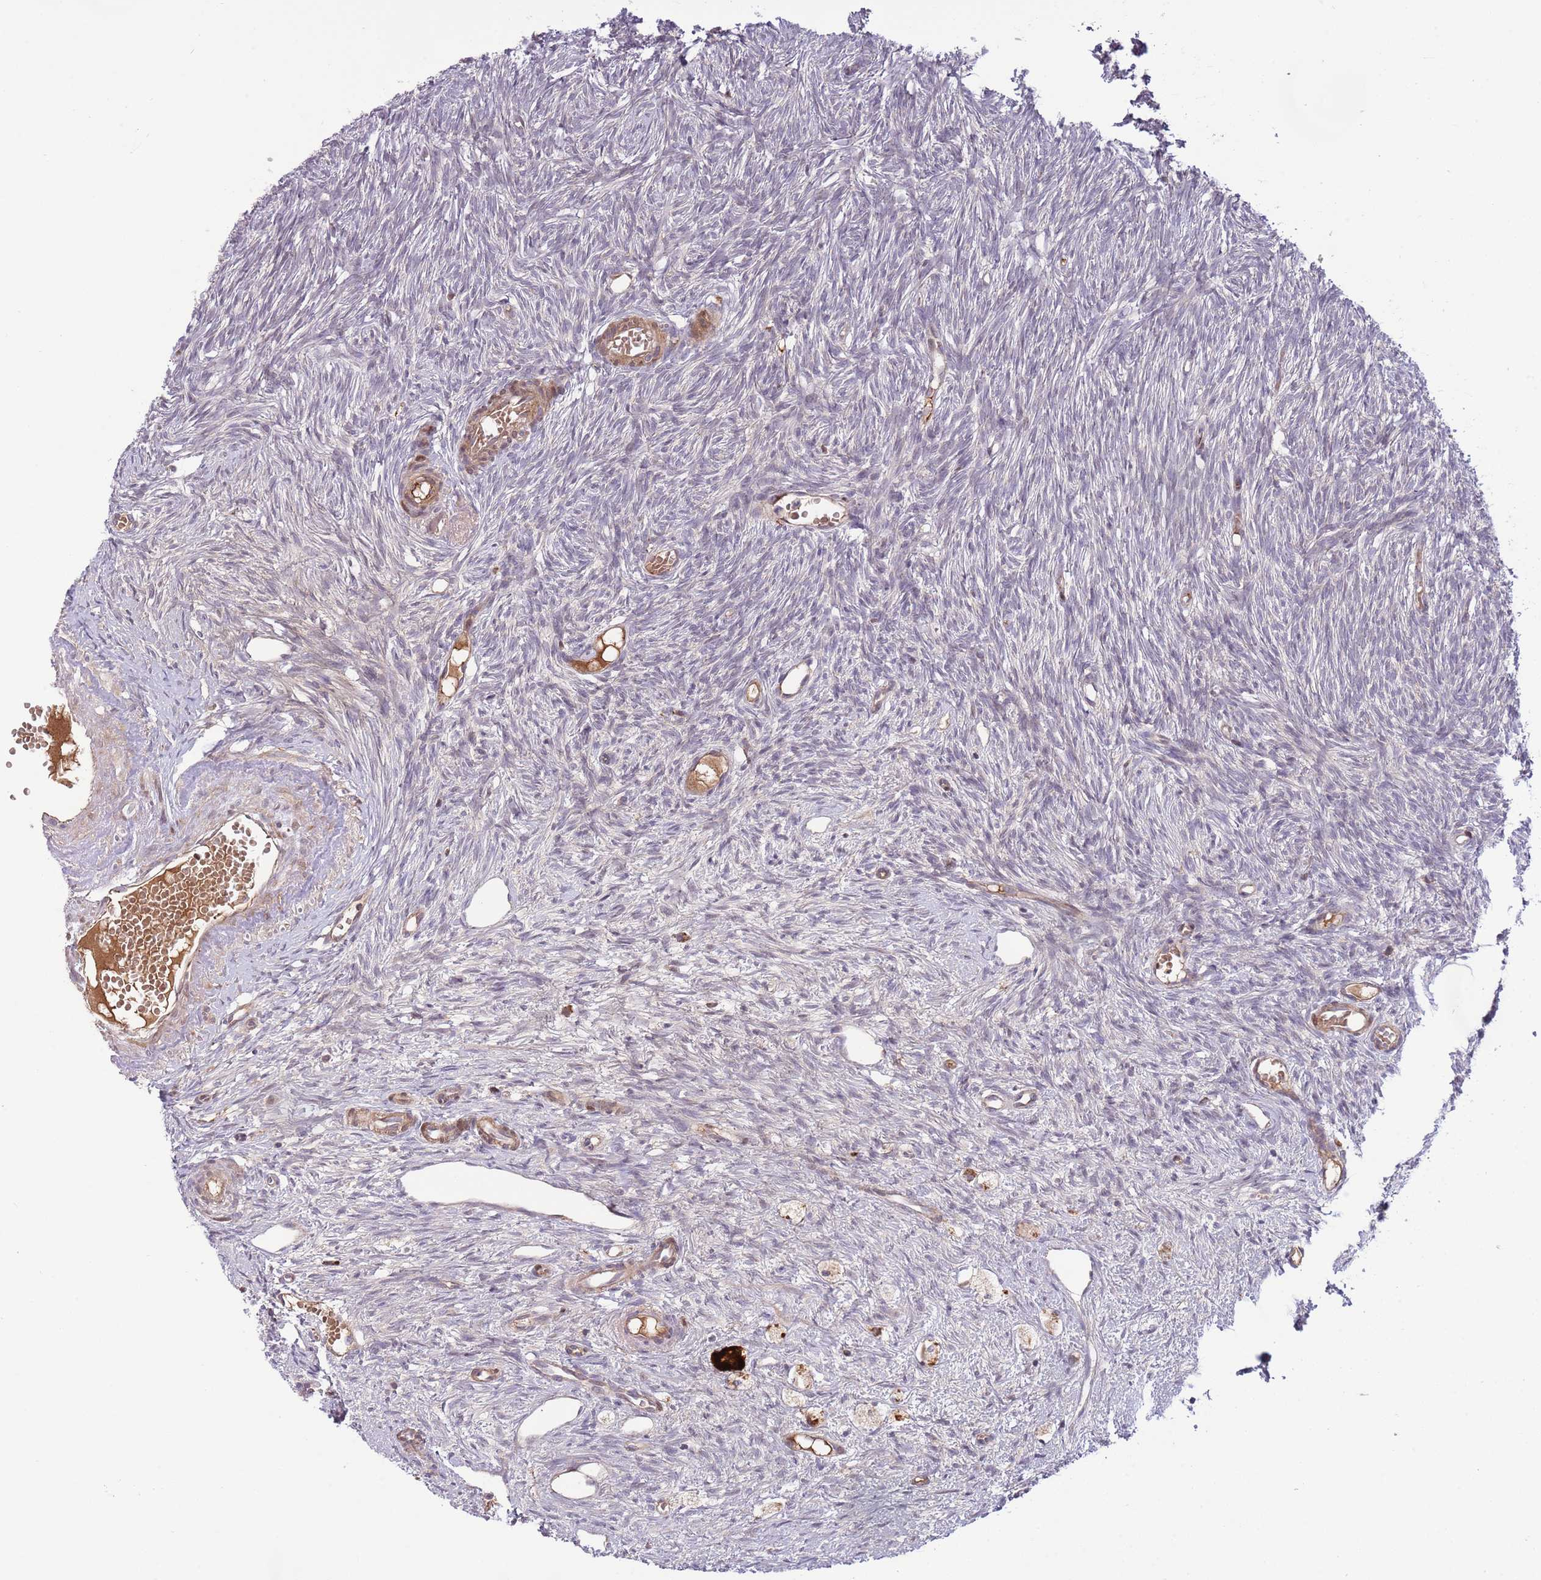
{"staining": {"intensity": "negative", "quantity": "none", "location": "none"}, "tissue": "ovary", "cell_type": "Ovarian stroma cells", "image_type": "normal", "snomed": [{"axis": "morphology", "description": "Normal tissue, NOS"}, {"axis": "topography", "description": "Ovary"}], "caption": "The photomicrograph exhibits no significant positivity in ovarian stroma cells of ovary. (Brightfield microscopy of DAB immunohistochemistry at high magnification).", "gene": "DPP10", "patient": {"sex": "female", "age": 51}}